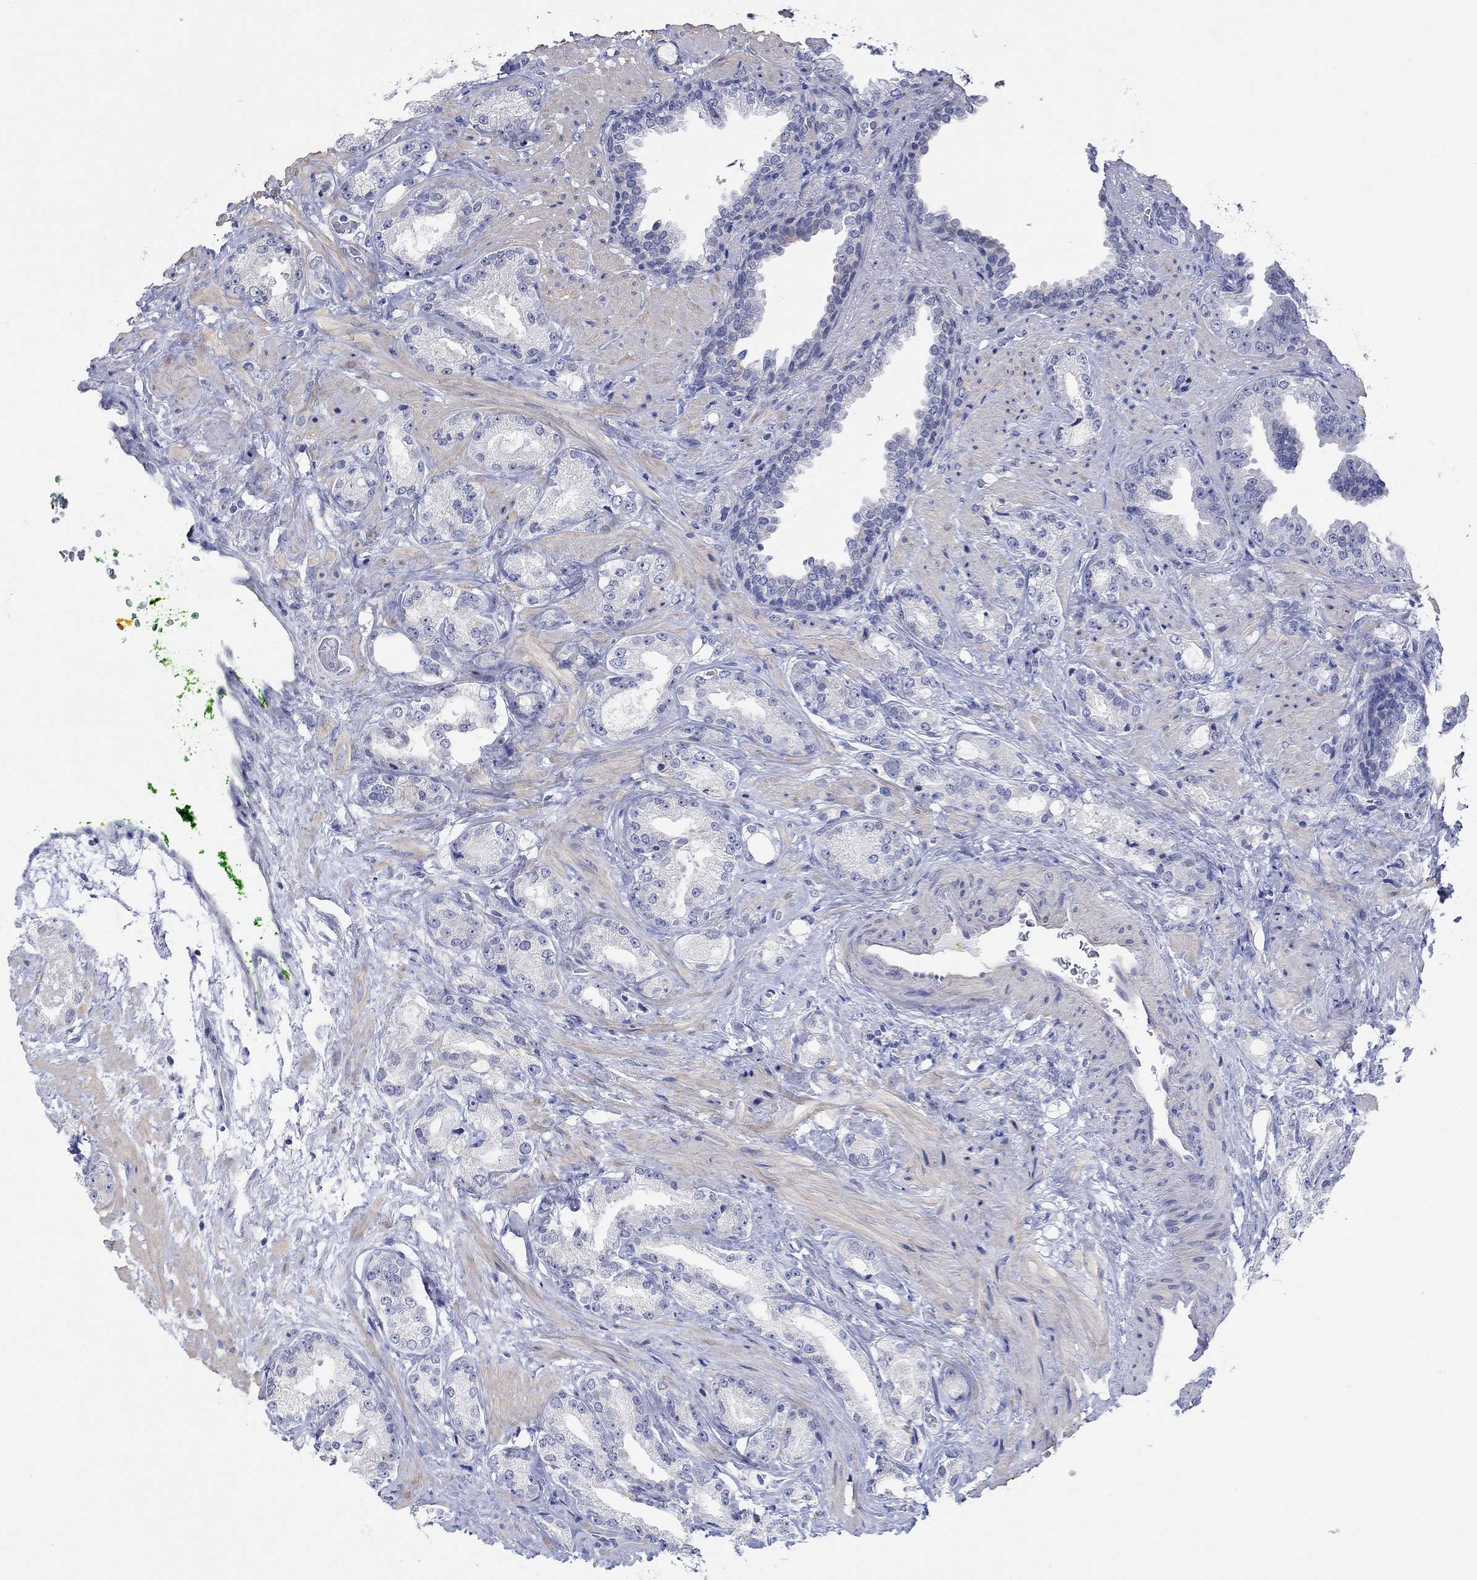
{"staining": {"intensity": "negative", "quantity": "none", "location": "none"}, "tissue": "prostate cancer", "cell_type": "Tumor cells", "image_type": "cancer", "snomed": [{"axis": "morphology", "description": "Adenocarcinoma, Low grade"}, {"axis": "topography", "description": "Prostate"}], "caption": "Tumor cells are negative for brown protein staining in prostate adenocarcinoma (low-grade).", "gene": "KRT222", "patient": {"sex": "male", "age": 68}}